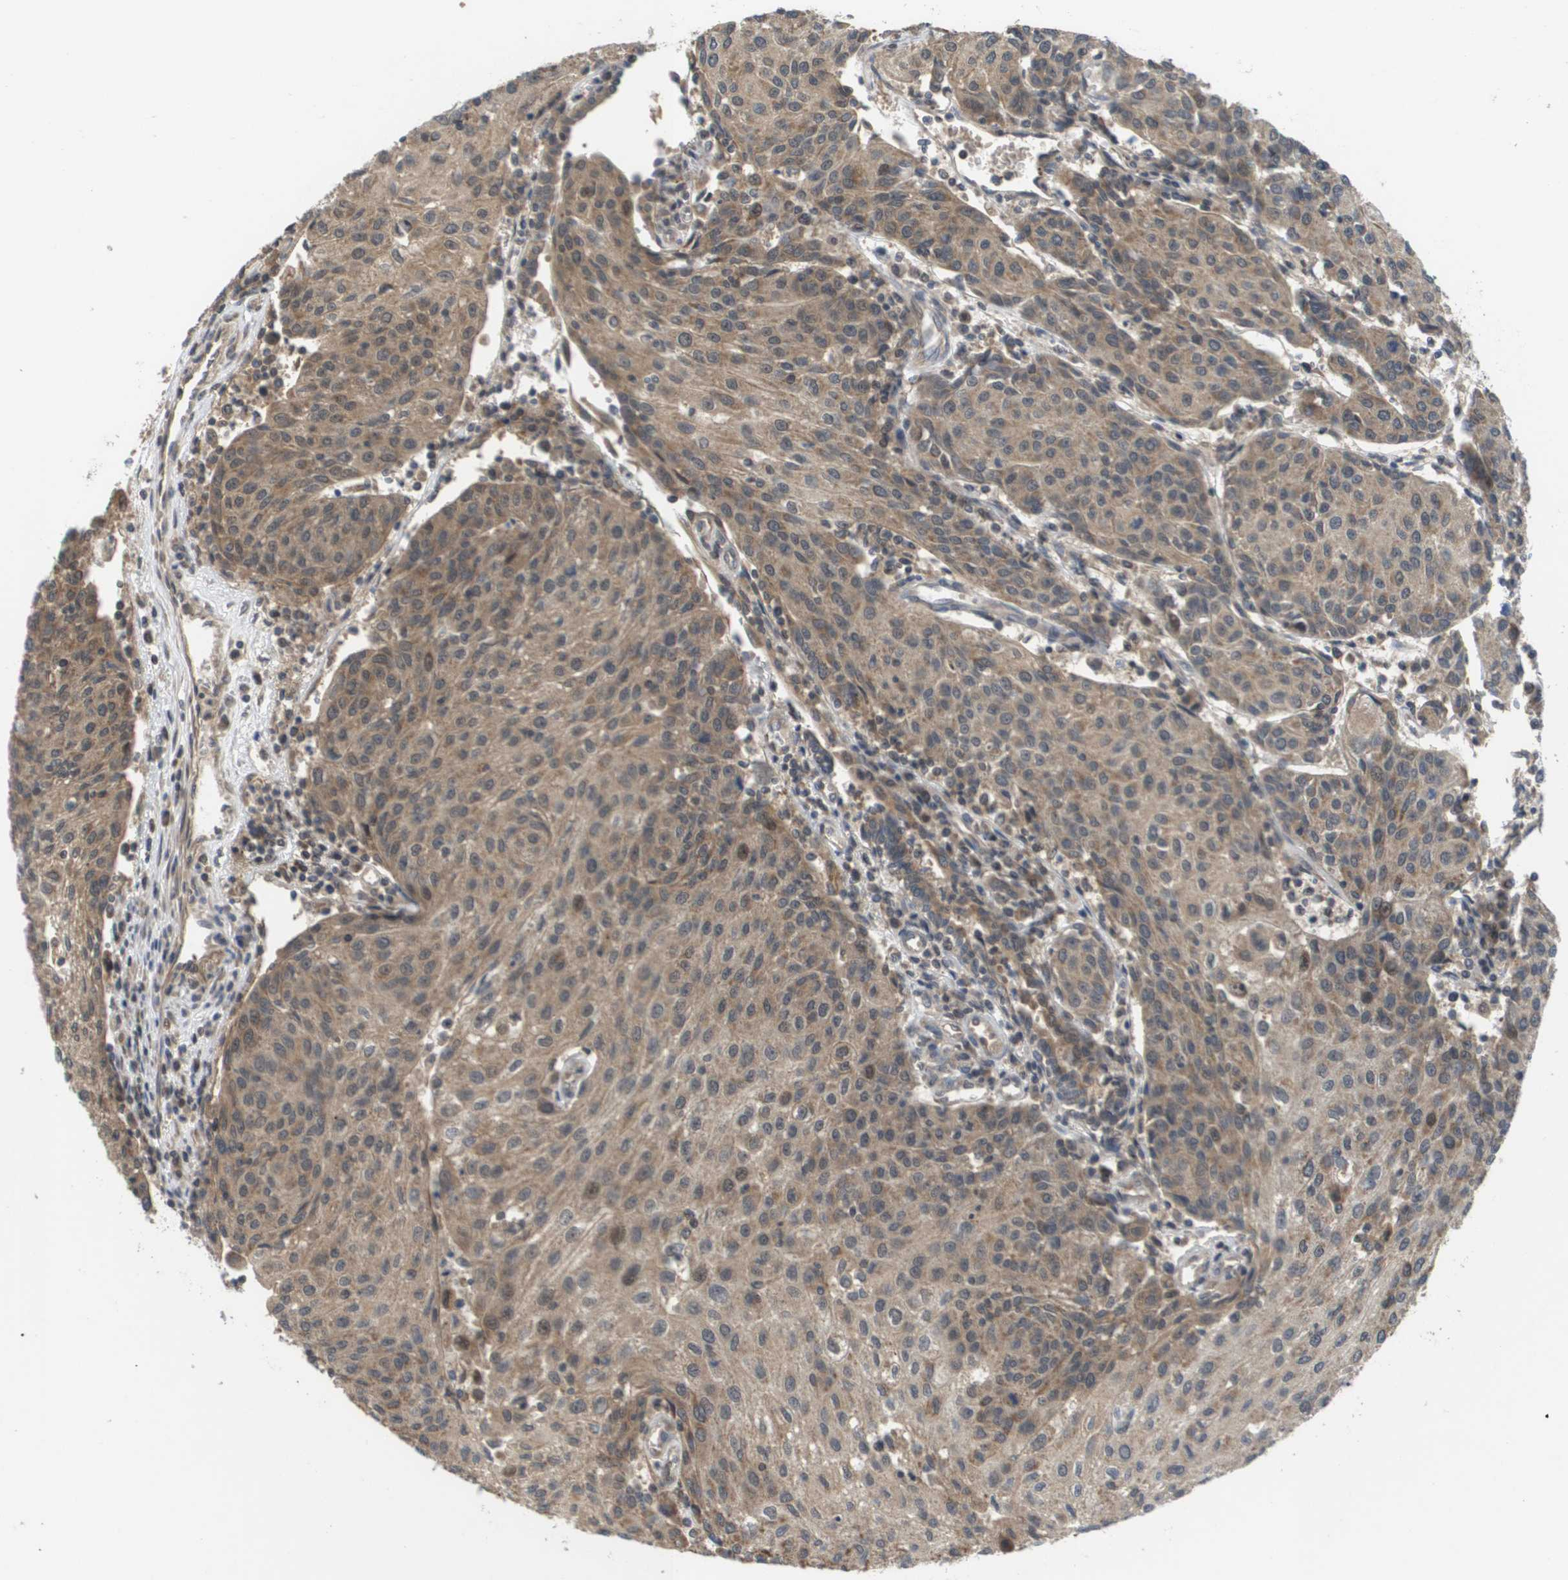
{"staining": {"intensity": "weak", "quantity": ">75%", "location": "cytoplasmic/membranous"}, "tissue": "urothelial cancer", "cell_type": "Tumor cells", "image_type": "cancer", "snomed": [{"axis": "morphology", "description": "Urothelial carcinoma, High grade"}, {"axis": "topography", "description": "Urinary bladder"}], "caption": "Brown immunohistochemical staining in urothelial cancer exhibits weak cytoplasmic/membranous staining in about >75% of tumor cells.", "gene": "RBM38", "patient": {"sex": "female", "age": 85}}